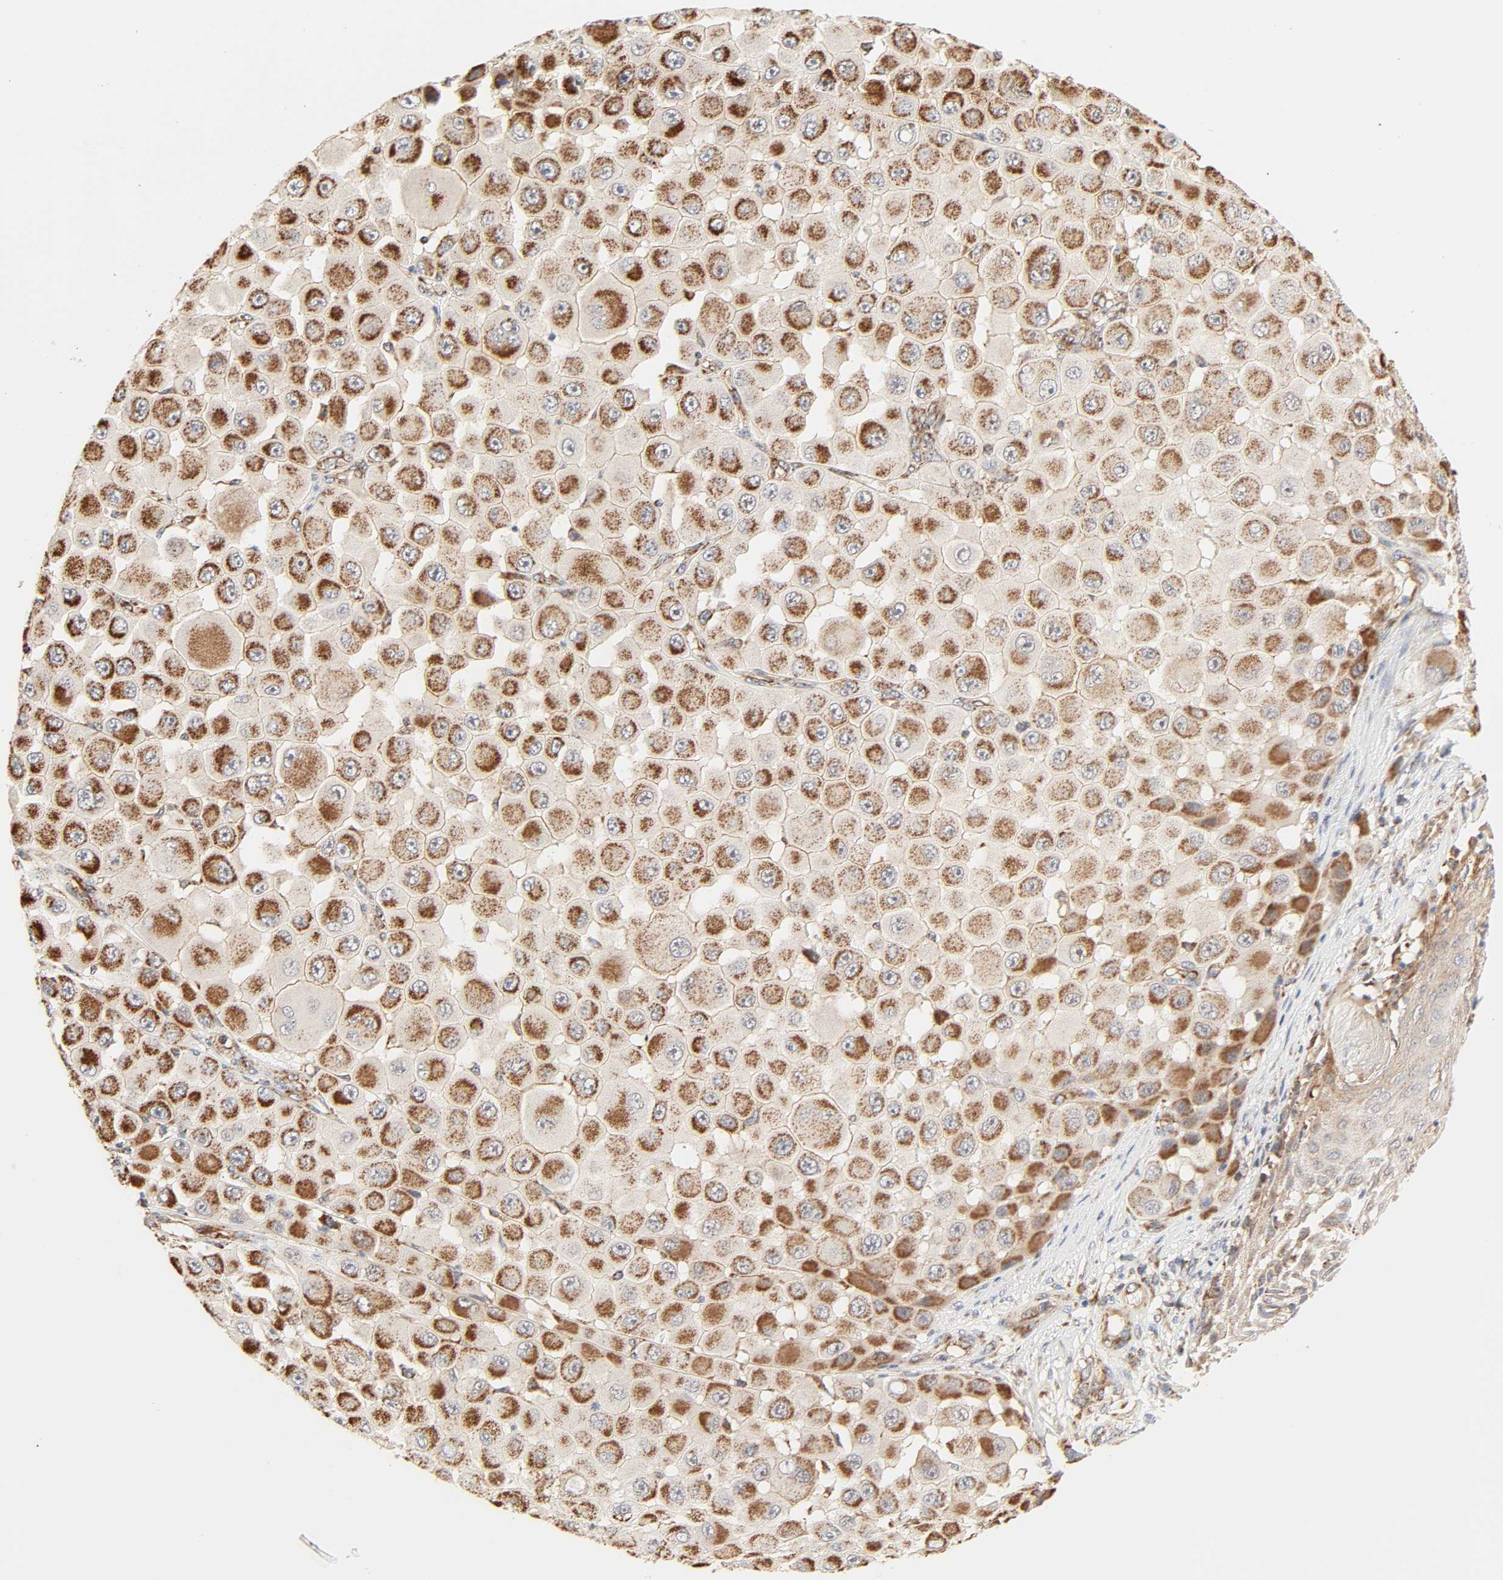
{"staining": {"intensity": "strong", "quantity": ">75%", "location": "cytoplasmic/membranous"}, "tissue": "melanoma", "cell_type": "Tumor cells", "image_type": "cancer", "snomed": [{"axis": "morphology", "description": "Malignant melanoma, NOS"}, {"axis": "topography", "description": "Skin"}], "caption": "This photomicrograph exhibits immunohistochemistry (IHC) staining of melanoma, with high strong cytoplasmic/membranous positivity in about >75% of tumor cells.", "gene": "ZMAT5", "patient": {"sex": "female", "age": 81}}